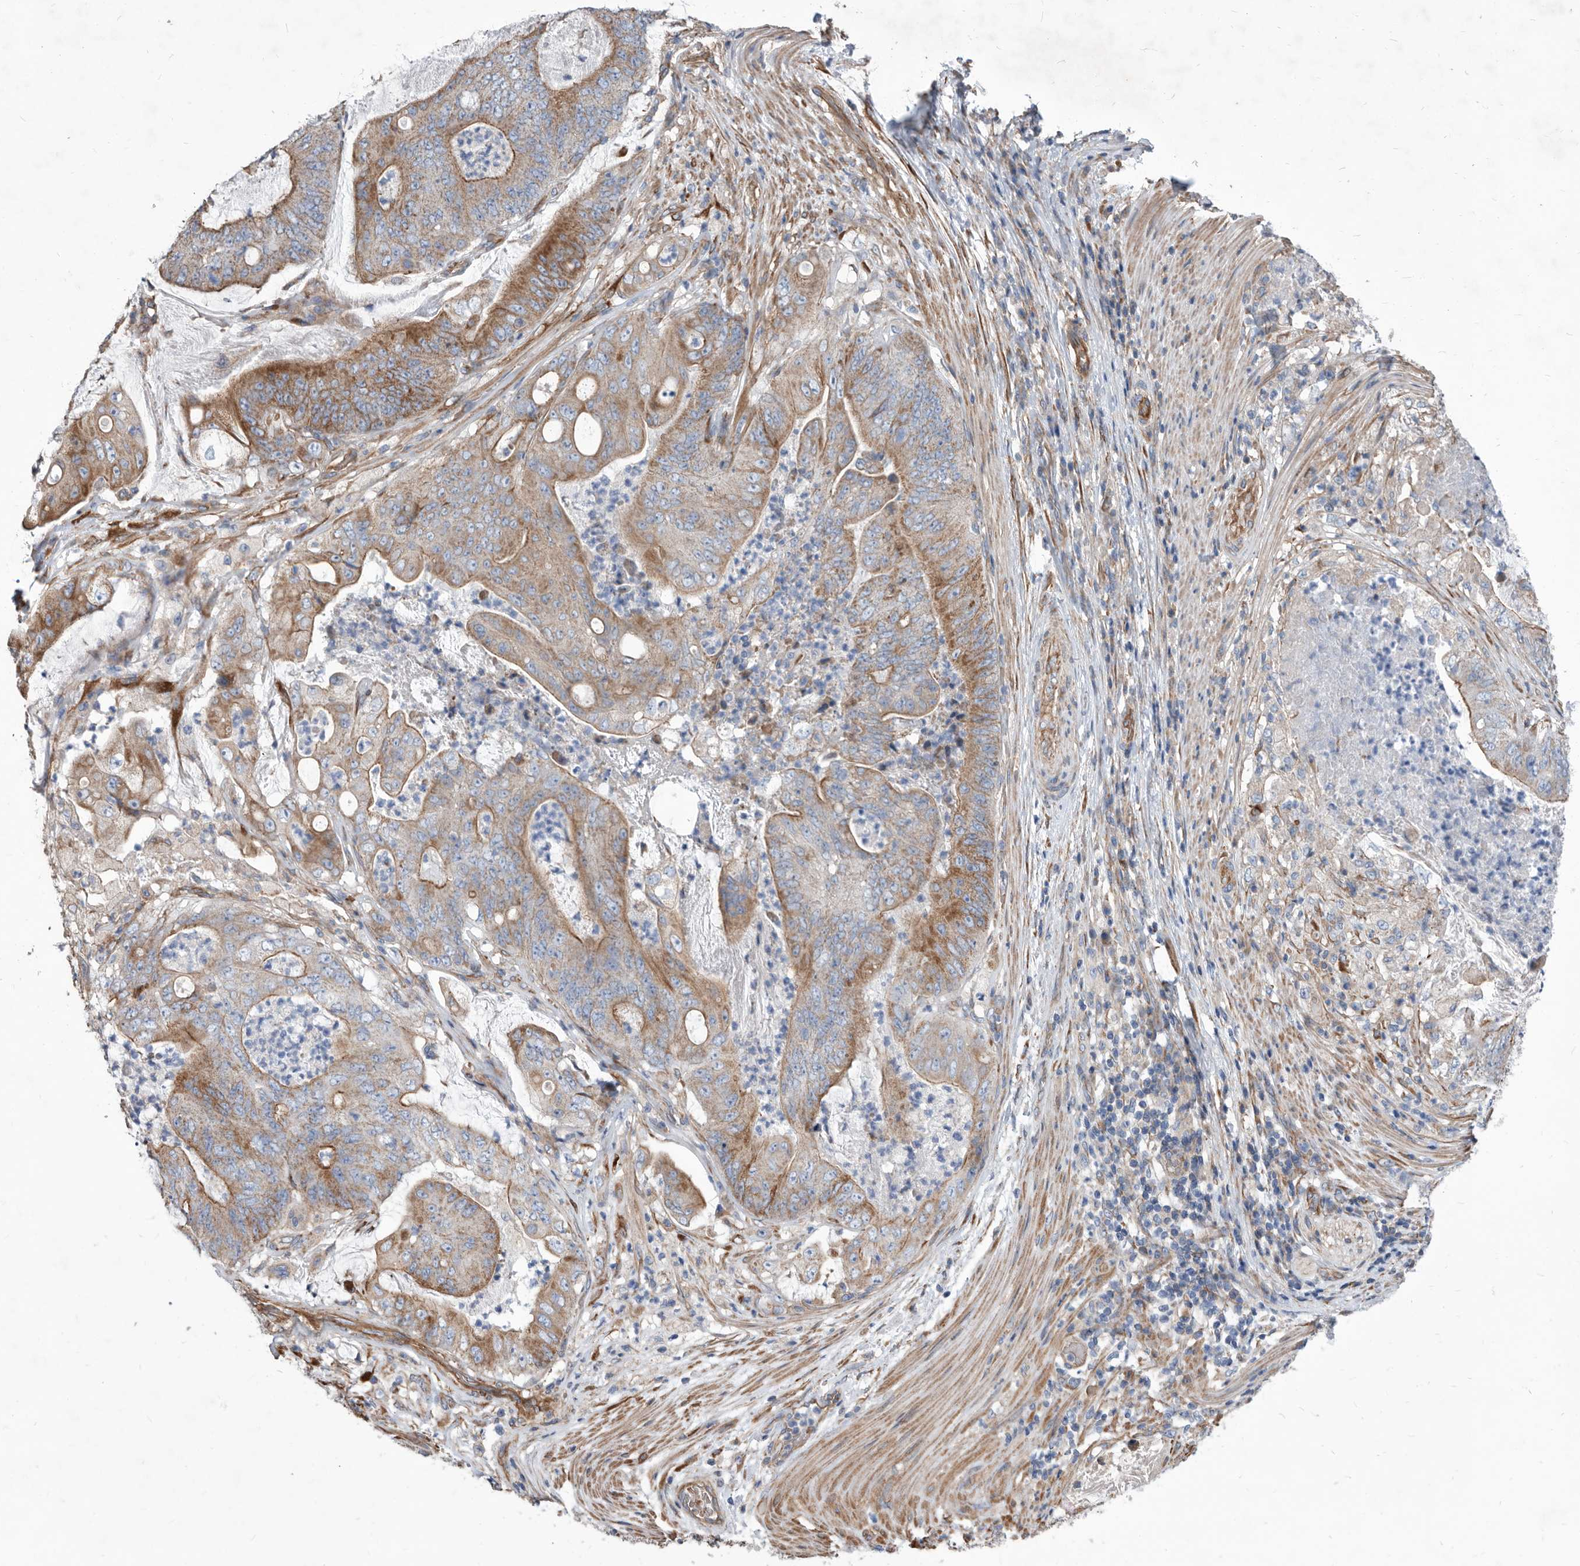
{"staining": {"intensity": "moderate", "quantity": ">75%", "location": "cytoplasmic/membranous"}, "tissue": "stomach cancer", "cell_type": "Tumor cells", "image_type": "cancer", "snomed": [{"axis": "morphology", "description": "Adenocarcinoma, NOS"}, {"axis": "topography", "description": "Stomach"}], "caption": "Stomach cancer was stained to show a protein in brown. There is medium levels of moderate cytoplasmic/membranous expression in approximately >75% of tumor cells.", "gene": "ATP13A3", "patient": {"sex": "female", "age": 73}}